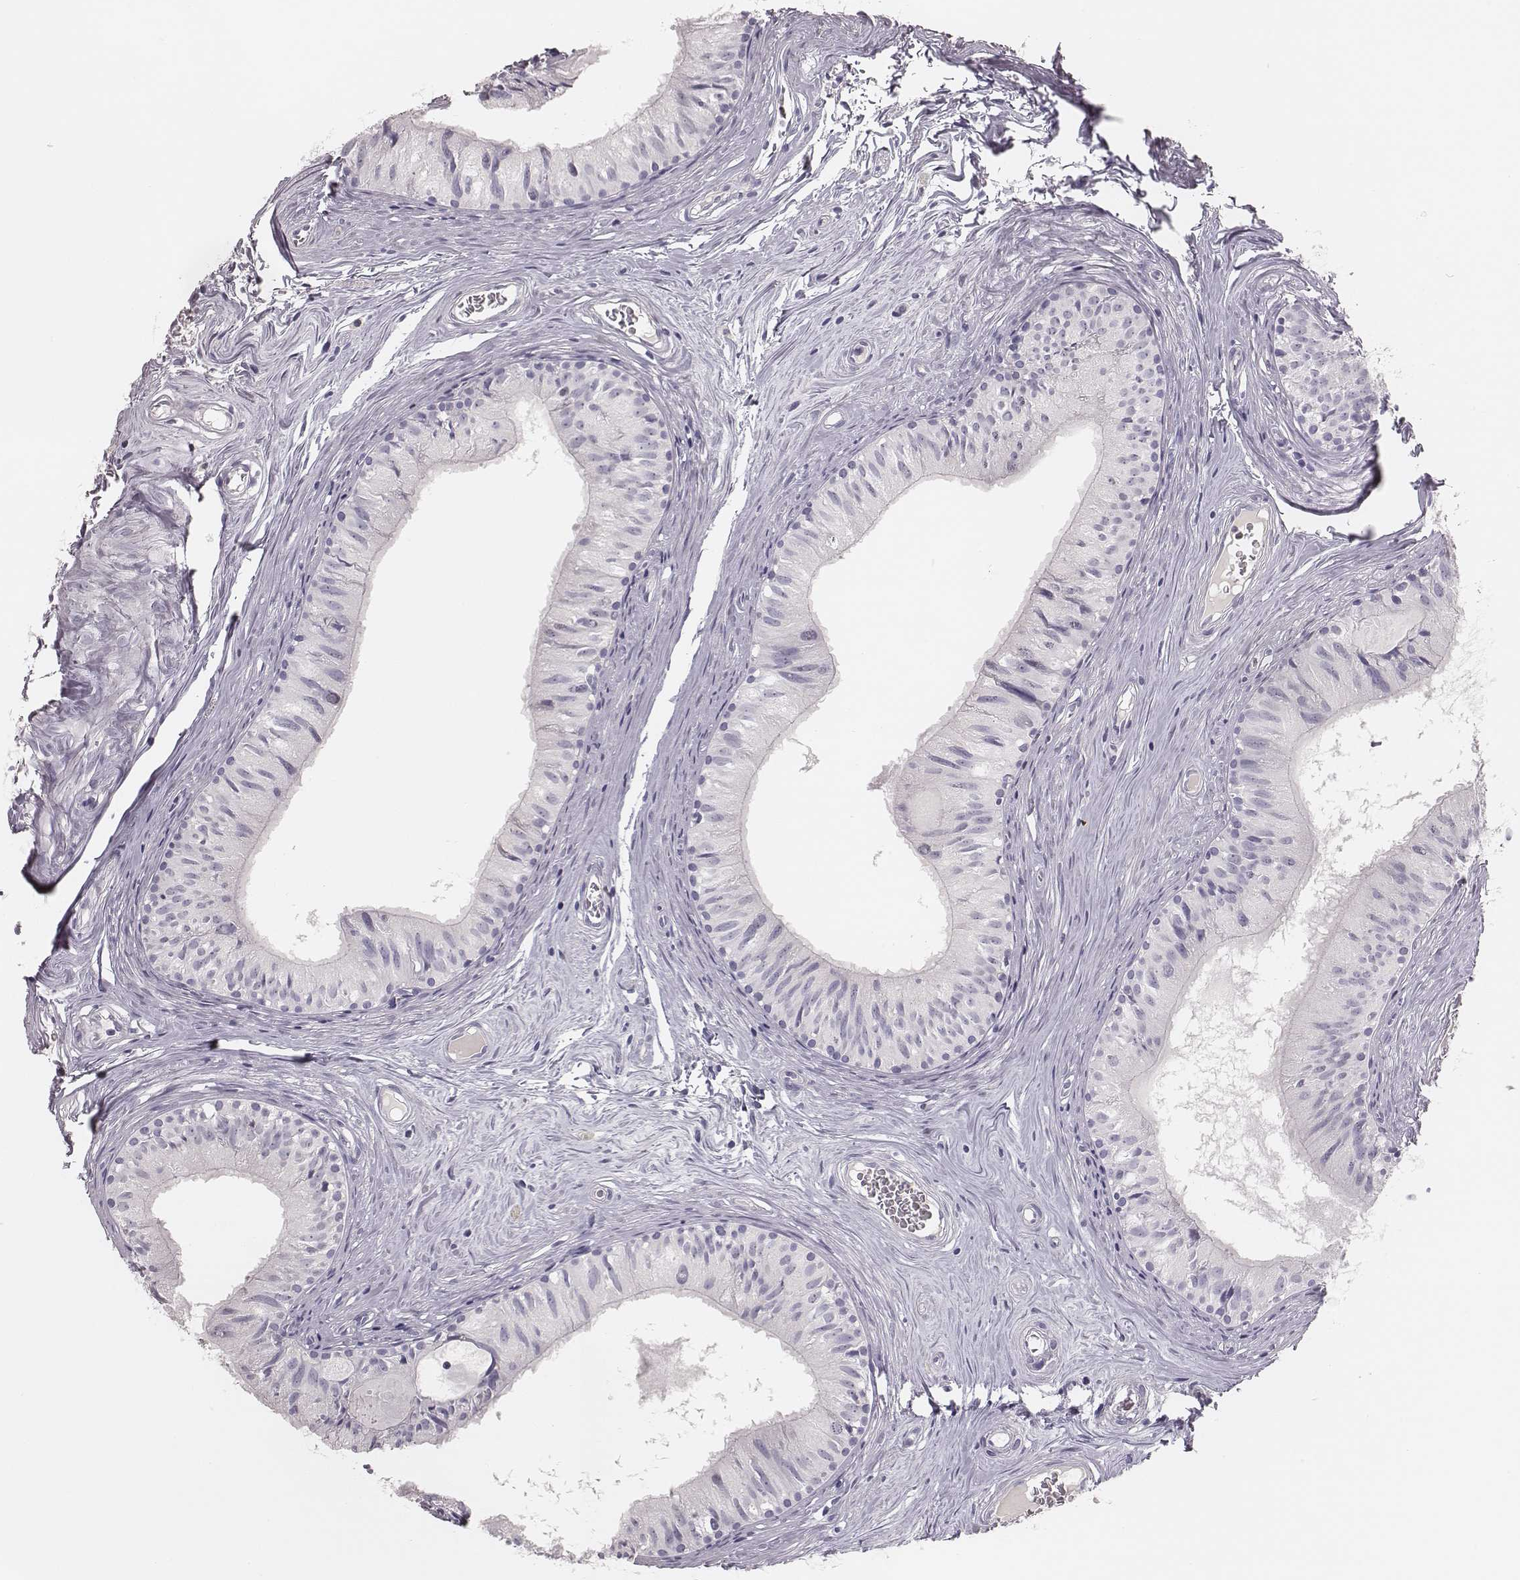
{"staining": {"intensity": "negative", "quantity": "none", "location": "none"}, "tissue": "epididymis", "cell_type": "Glandular cells", "image_type": "normal", "snomed": [{"axis": "morphology", "description": "Normal tissue, NOS"}, {"axis": "topography", "description": "Epididymis"}], "caption": "This image is of benign epididymis stained with immunohistochemistry (IHC) to label a protein in brown with the nuclei are counter-stained blue. There is no staining in glandular cells.", "gene": "MYH6", "patient": {"sex": "male", "age": 52}}